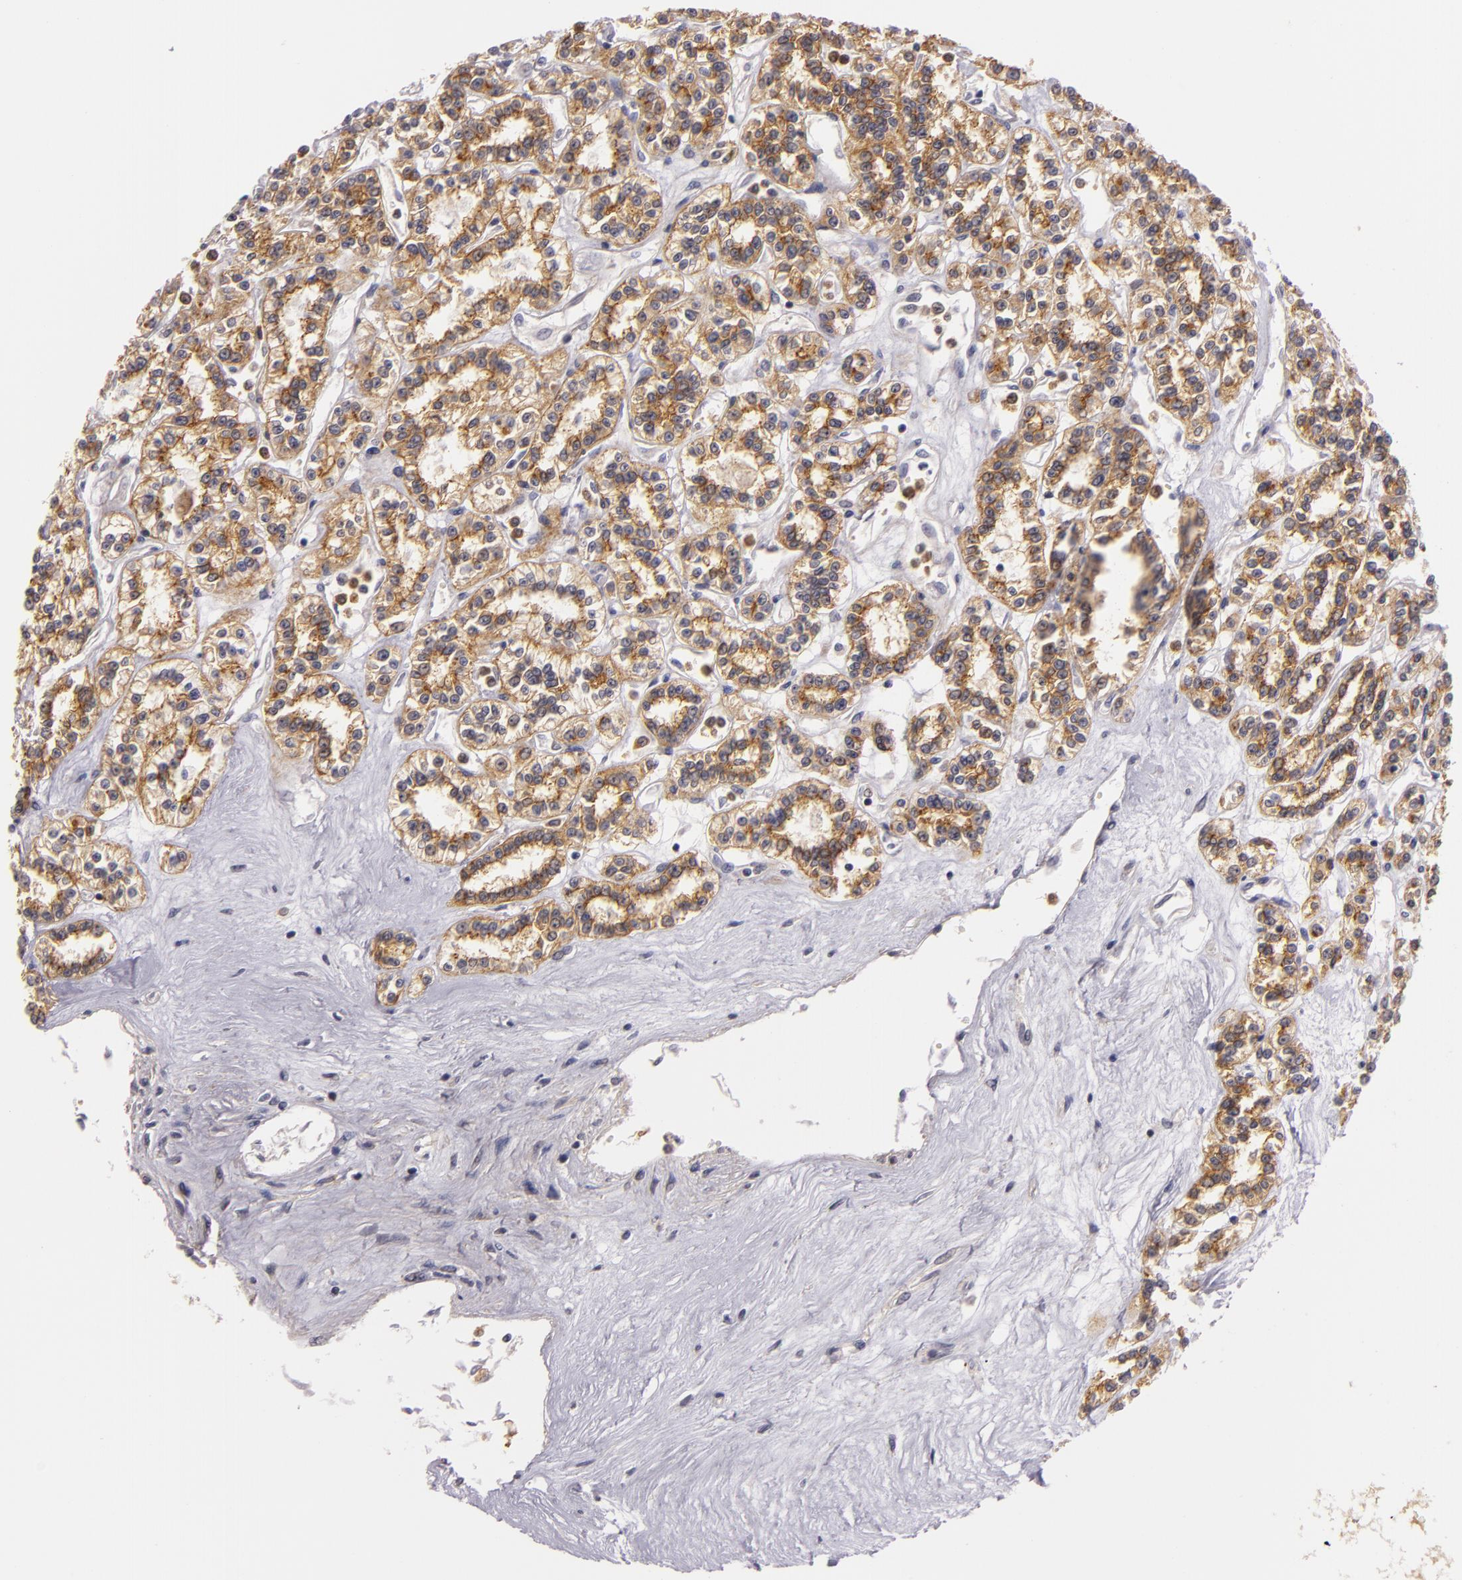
{"staining": {"intensity": "moderate", "quantity": ">75%", "location": "cytoplasmic/membranous"}, "tissue": "renal cancer", "cell_type": "Tumor cells", "image_type": "cancer", "snomed": [{"axis": "morphology", "description": "Adenocarcinoma, NOS"}, {"axis": "topography", "description": "Kidney"}], "caption": "An image of human renal cancer stained for a protein reveals moderate cytoplasmic/membranous brown staining in tumor cells.", "gene": "TOM1", "patient": {"sex": "female", "age": 76}}